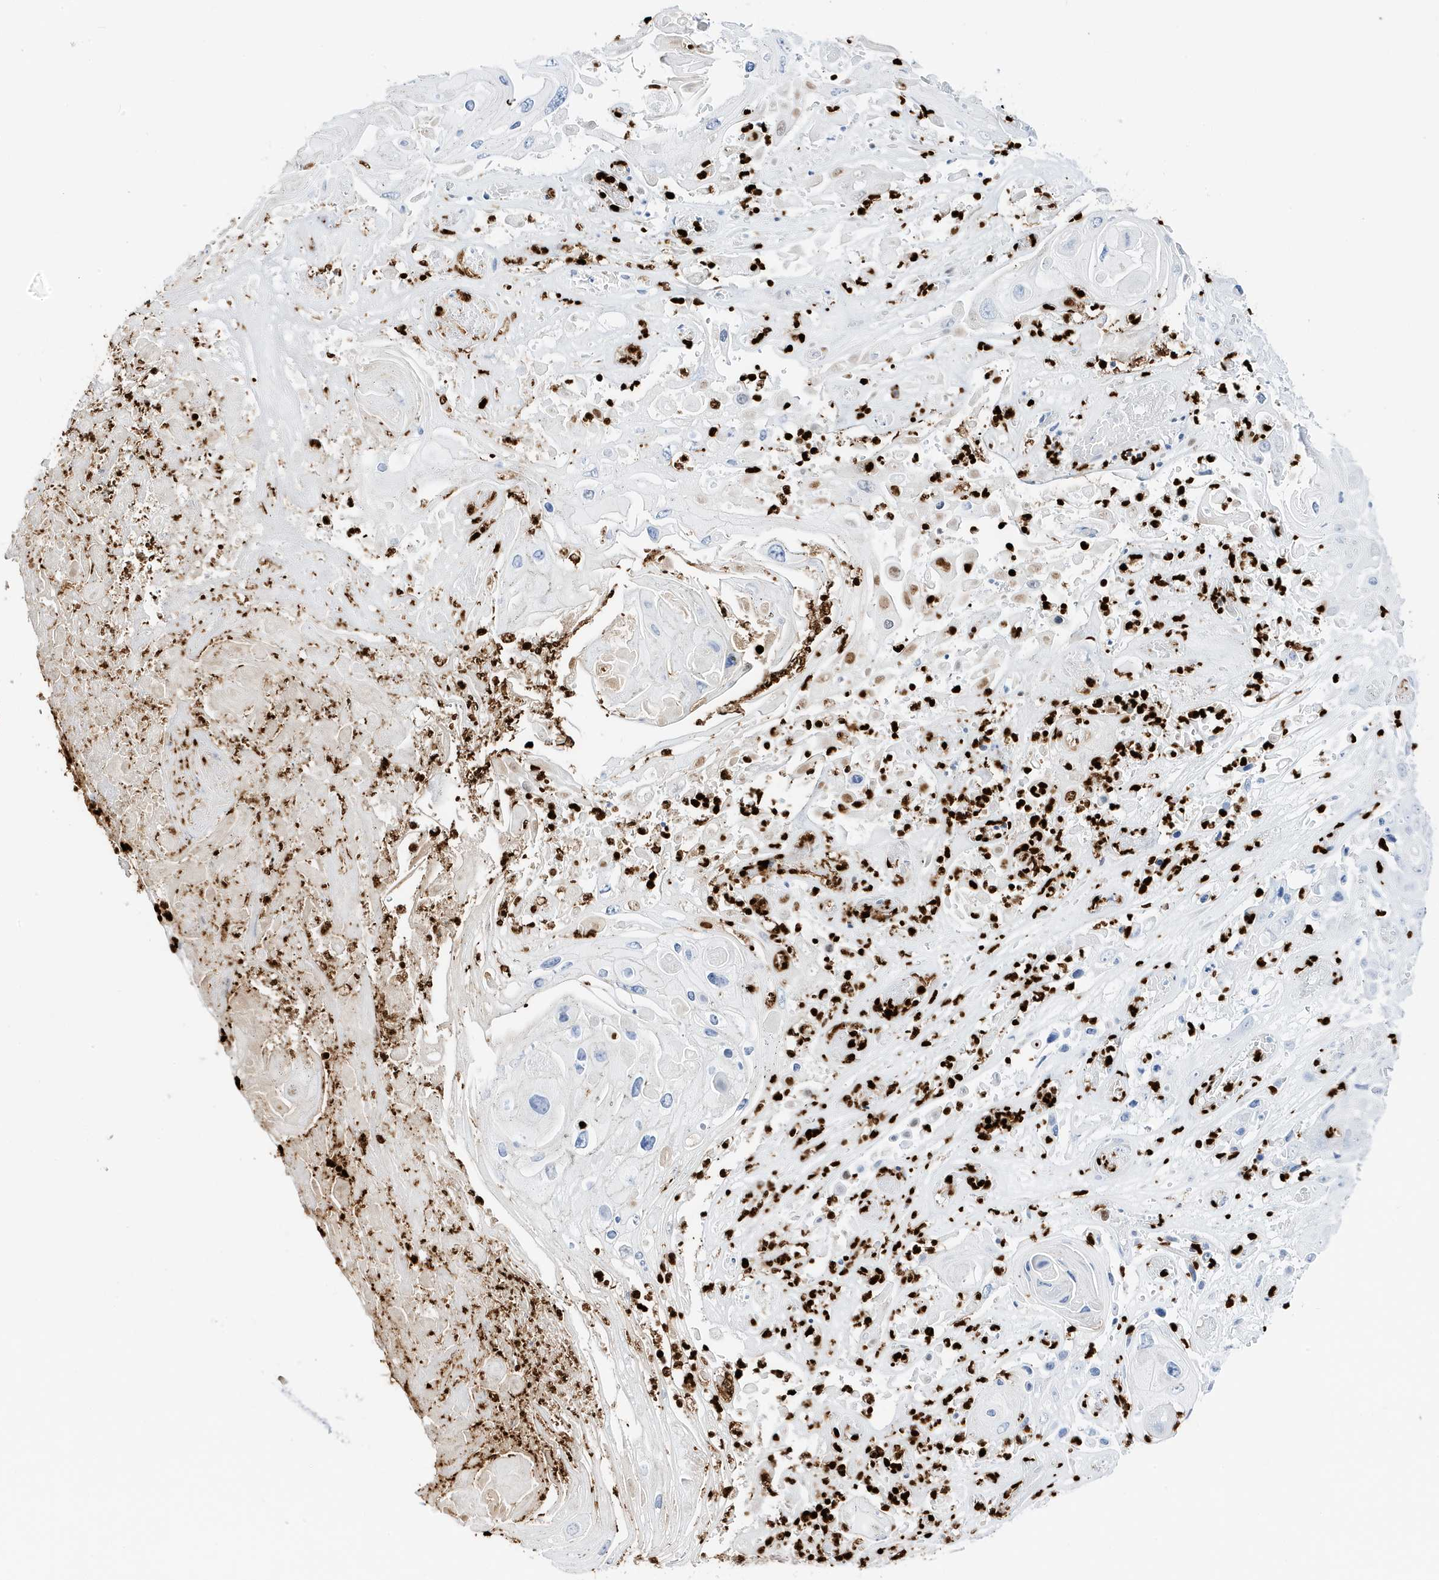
{"staining": {"intensity": "negative", "quantity": "none", "location": "none"}, "tissue": "skin cancer", "cell_type": "Tumor cells", "image_type": "cancer", "snomed": [{"axis": "morphology", "description": "Squamous cell carcinoma, NOS"}, {"axis": "topography", "description": "Skin"}], "caption": "Skin cancer was stained to show a protein in brown. There is no significant expression in tumor cells.", "gene": "MNDA", "patient": {"sex": "male", "age": 55}}